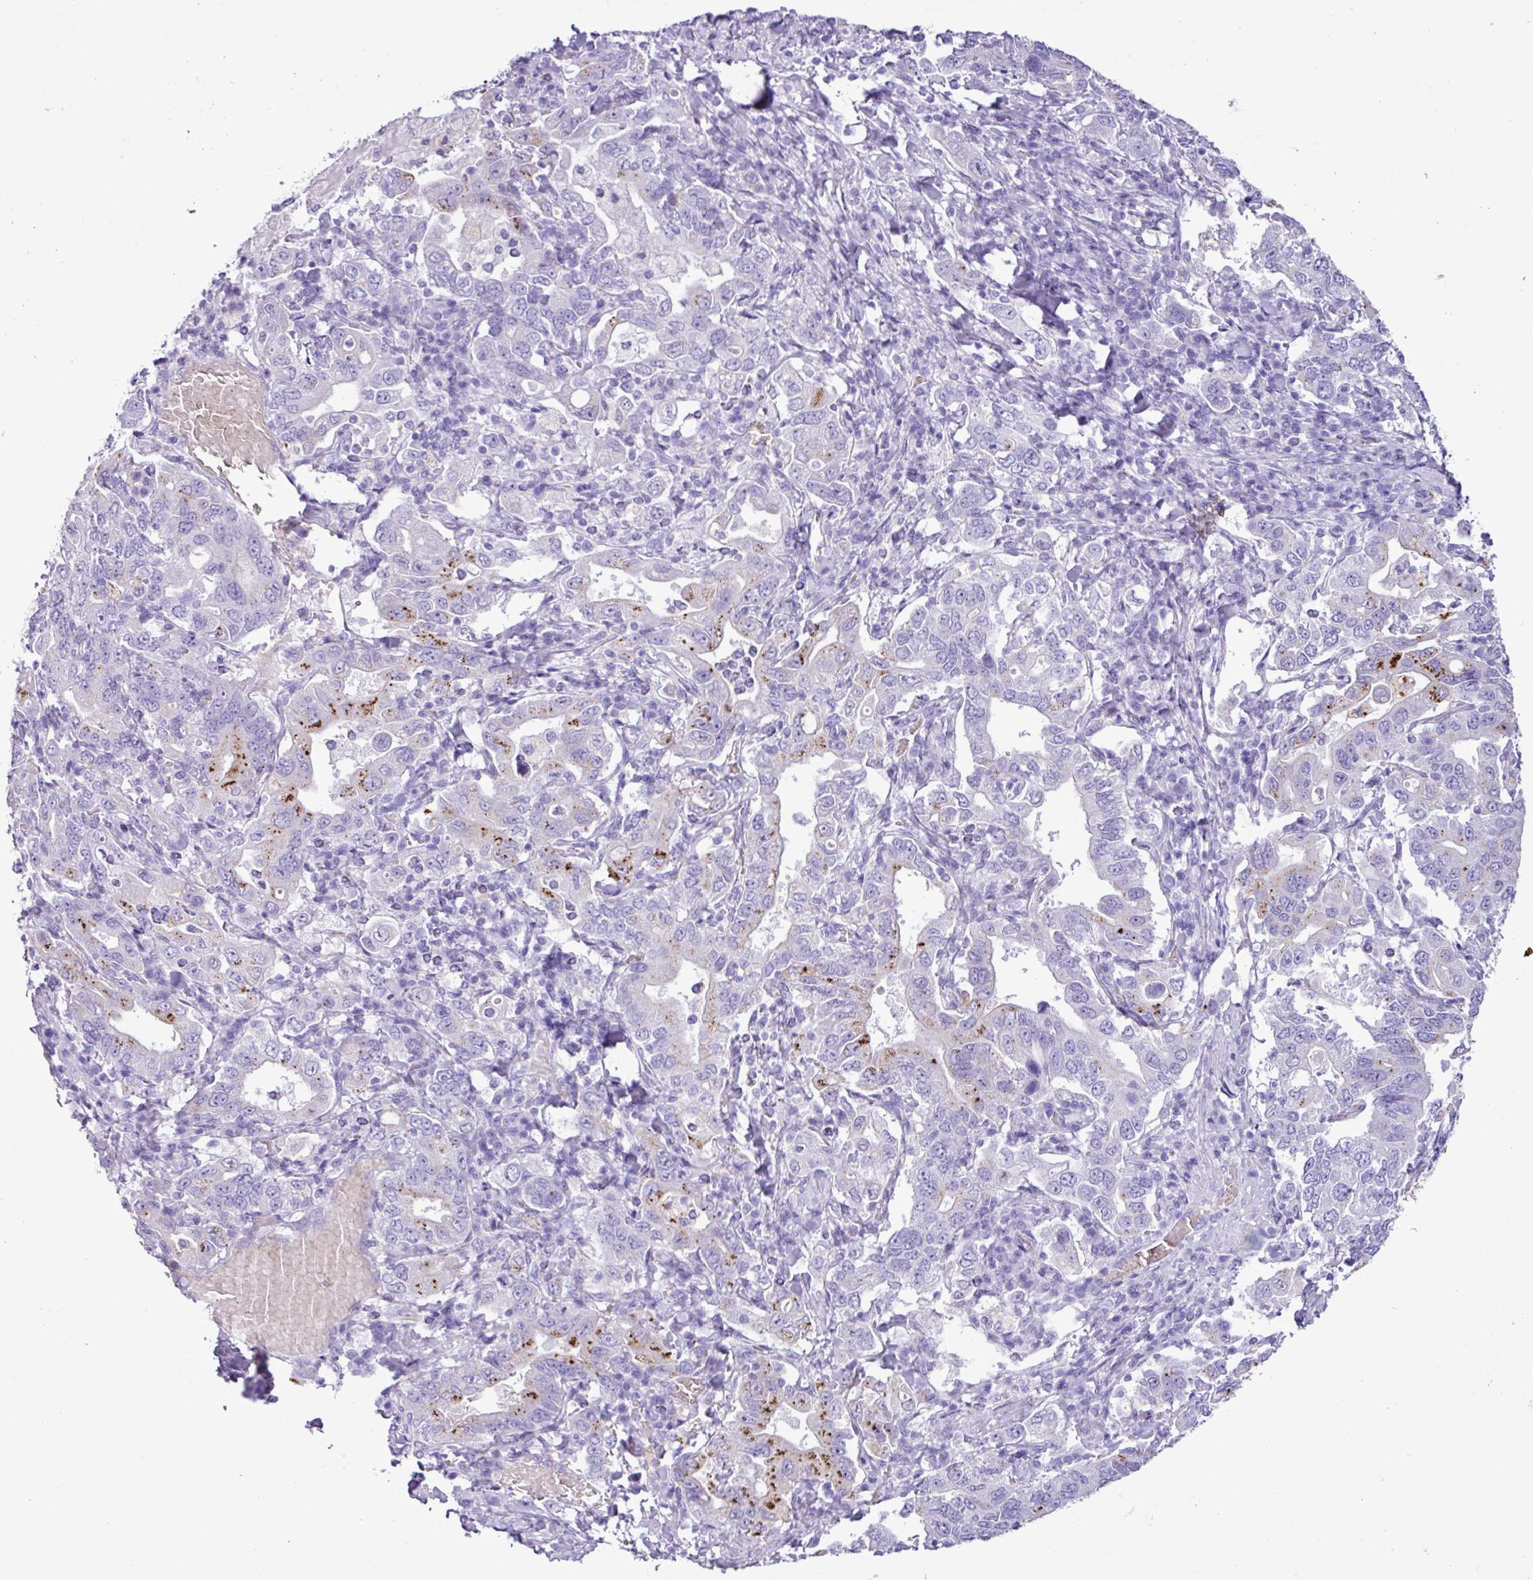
{"staining": {"intensity": "strong", "quantity": "<25%", "location": "cytoplasmic/membranous"}, "tissue": "stomach cancer", "cell_type": "Tumor cells", "image_type": "cancer", "snomed": [{"axis": "morphology", "description": "Adenocarcinoma, NOS"}, {"axis": "topography", "description": "Stomach, upper"}, {"axis": "topography", "description": "Stomach"}], "caption": "Immunohistochemical staining of stomach adenocarcinoma reveals medium levels of strong cytoplasmic/membranous positivity in about <25% of tumor cells.", "gene": "ZSCAN5A", "patient": {"sex": "male", "age": 62}}